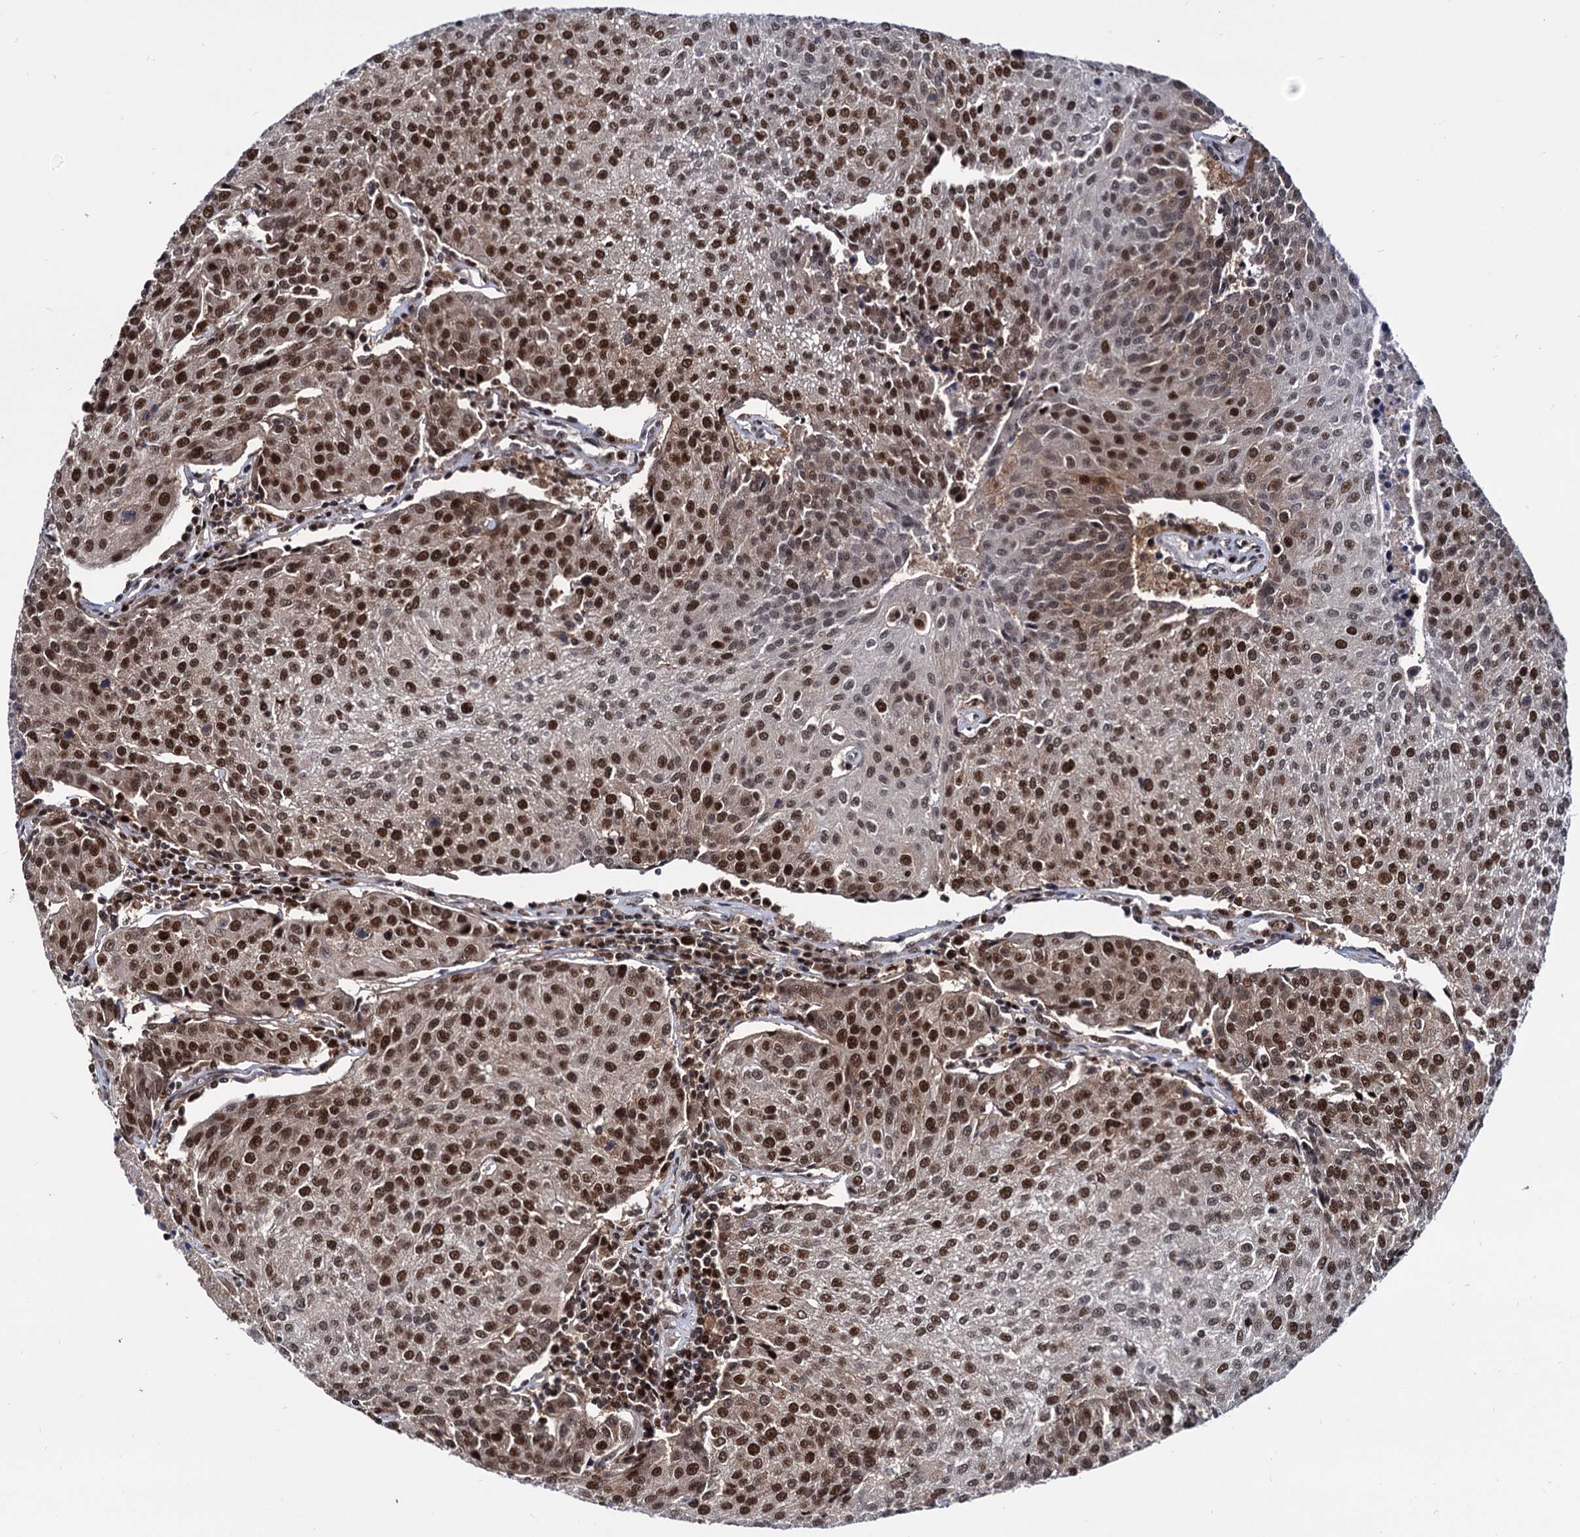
{"staining": {"intensity": "moderate", "quantity": ">75%", "location": "nuclear"}, "tissue": "urothelial cancer", "cell_type": "Tumor cells", "image_type": "cancer", "snomed": [{"axis": "morphology", "description": "Urothelial carcinoma, High grade"}, {"axis": "topography", "description": "Urinary bladder"}], "caption": "Tumor cells exhibit medium levels of moderate nuclear expression in approximately >75% of cells in high-grade urothelial carcinoma.", "gene": "RNASEH2B", "patient": {"sex": "female", "age": 85}}